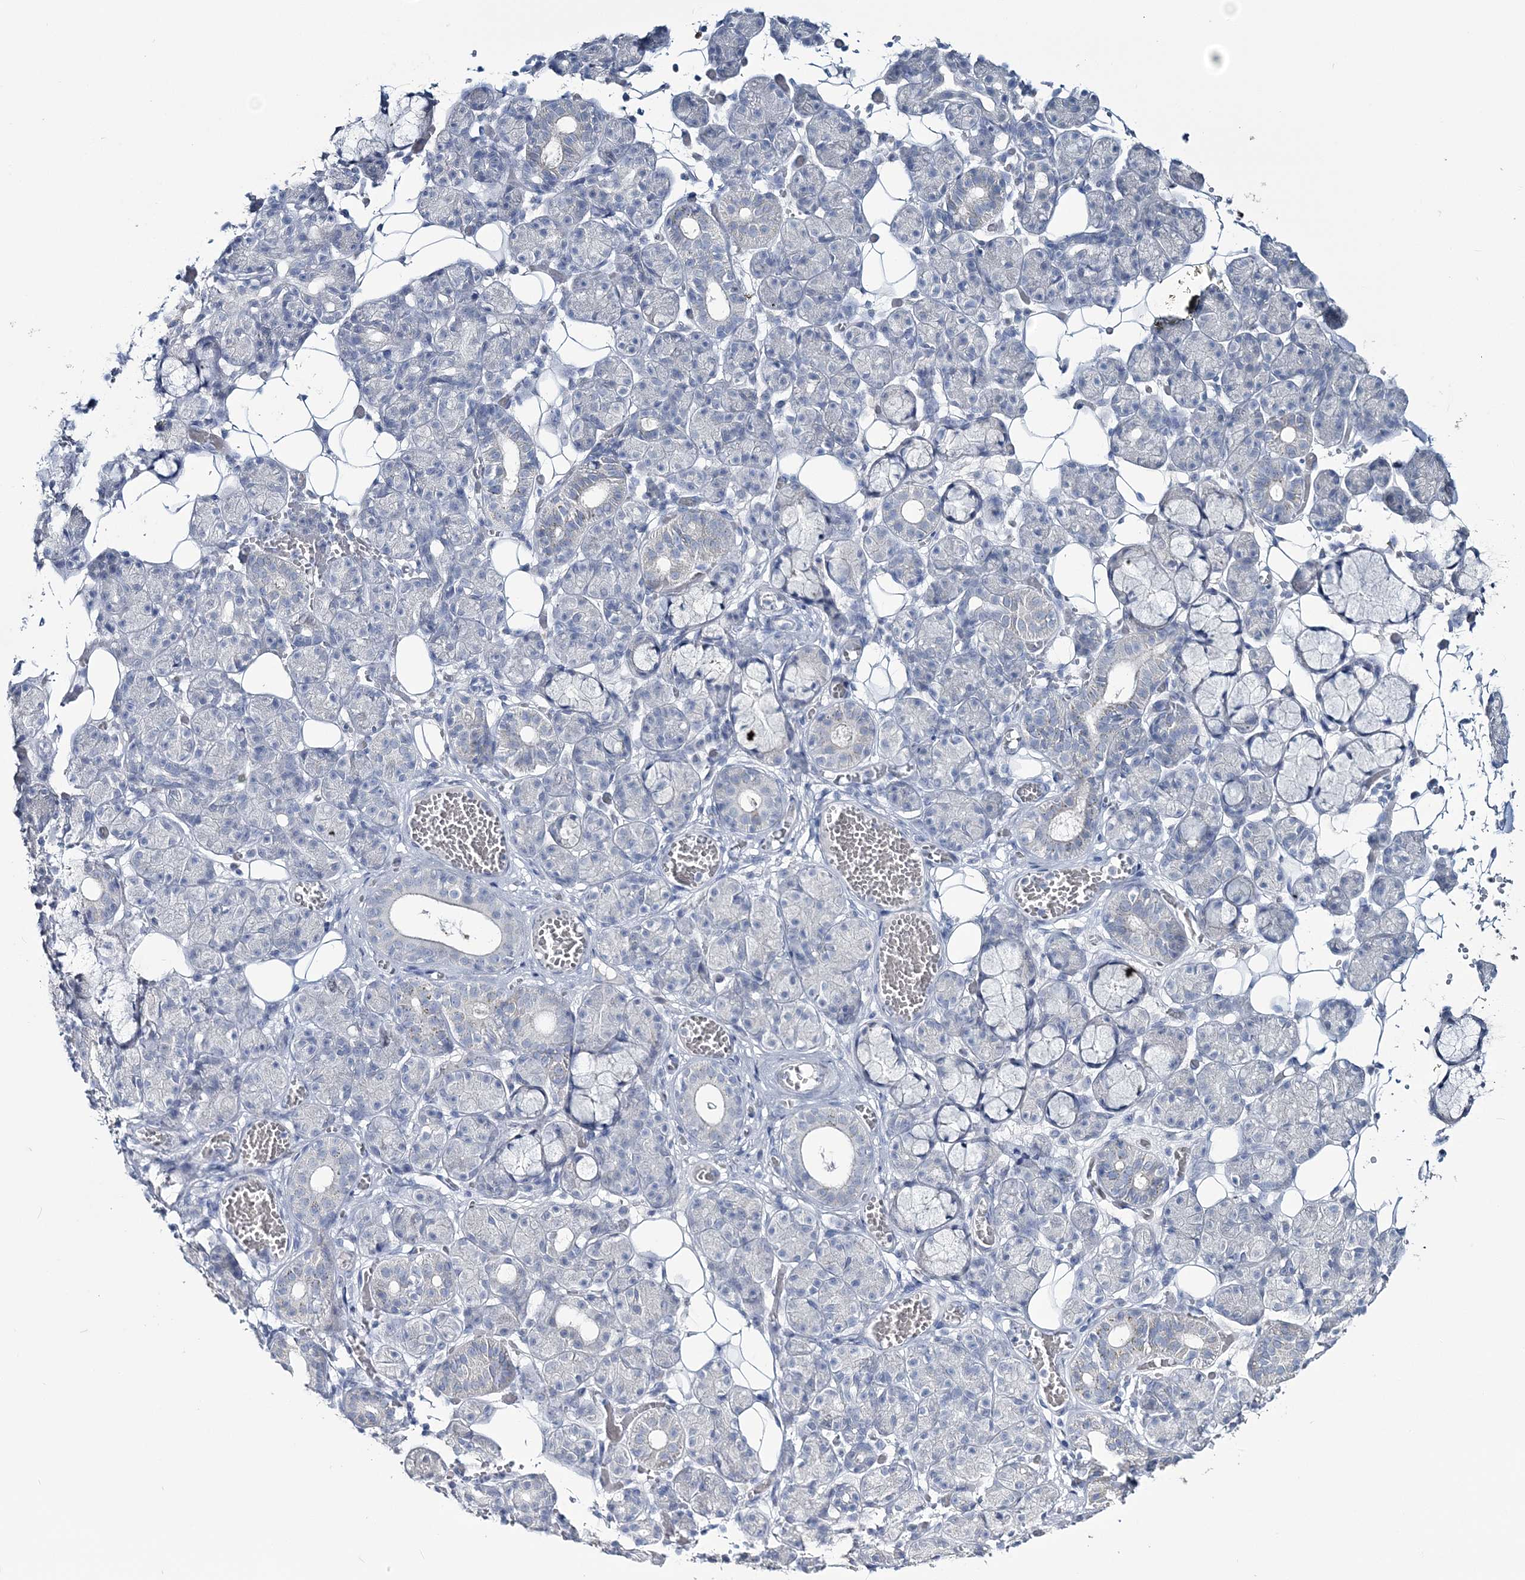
{"staining": {"intensity": "negative", "quantity": "none", "location": "none"}, "tissue": "salivary gland", "cell_type": "Glandular cells", "image_type": "normal", "snomed": [{"axis": "morphology", "description": "Normal tissue, NOS"}, {"axis": "topography", "description": "Salivary gland"}], "caption": "A high-resolution photomicrograph shows immunohistochemistry (IHC) staining of benign salivary gland, which exhibits no significant positivity in glandular cells. (DAB immunohistochemistry (IHC) visualized using brightfield microscopy, high magnification).", "gene": "CYP3A4", "patient": {"sex": "male", "age": 63}}